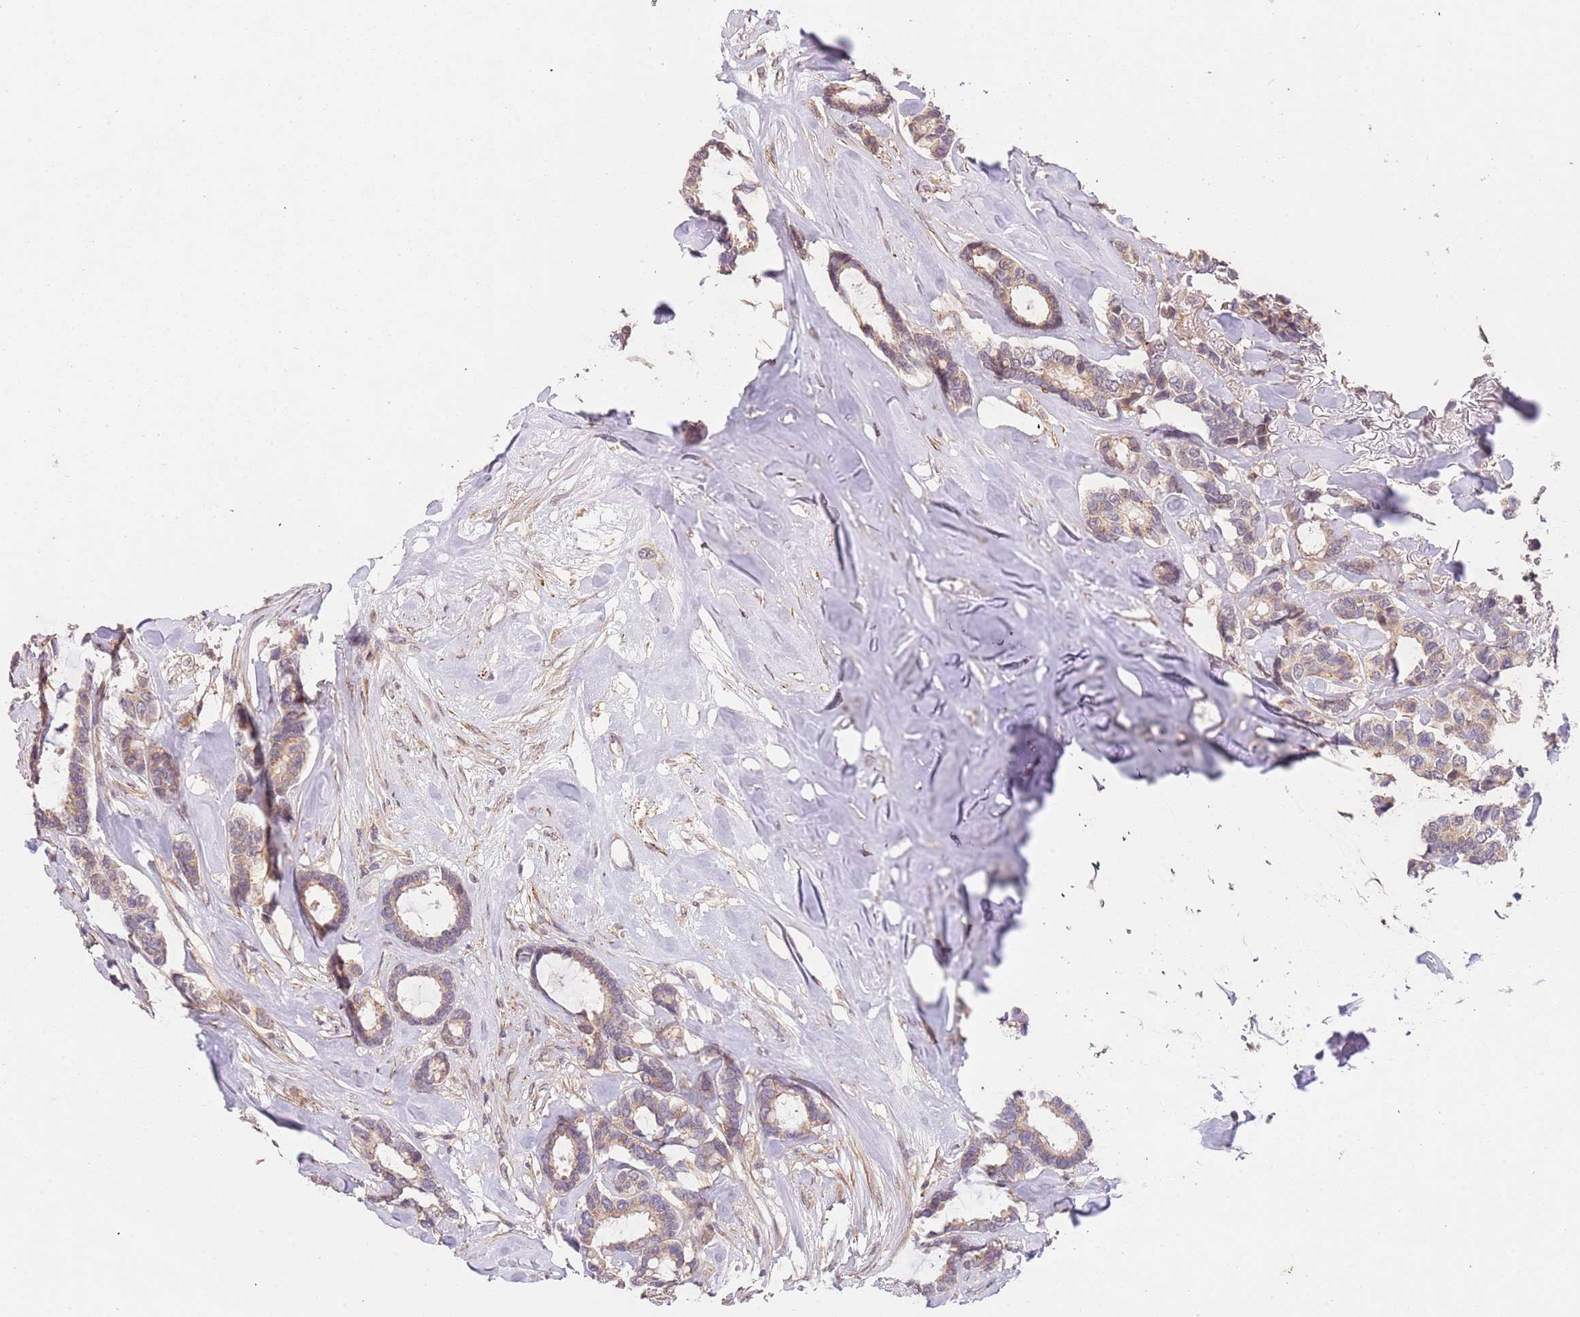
{"staining": {"intensity": "weak", "quantity": "25%-75%", "location": "cytoplasmic/membranous"}, "tissue": "breast cancer", "cell_type": "Tumor cells", "image_type": "cancer", "snomed": [{"axis": "morphology", "description": "Duct carcinoma"}, {"axis": "topography", "description": "Breast"}], "caption": "Tumor cells display low levels of weak cytoplasmic/membranous positivity in approximately 25%-75% of cells in breast infiltrating ductal carcinoma.", "gene": "SLC16A4", "patient": {"sex": "female", "age": 87}}